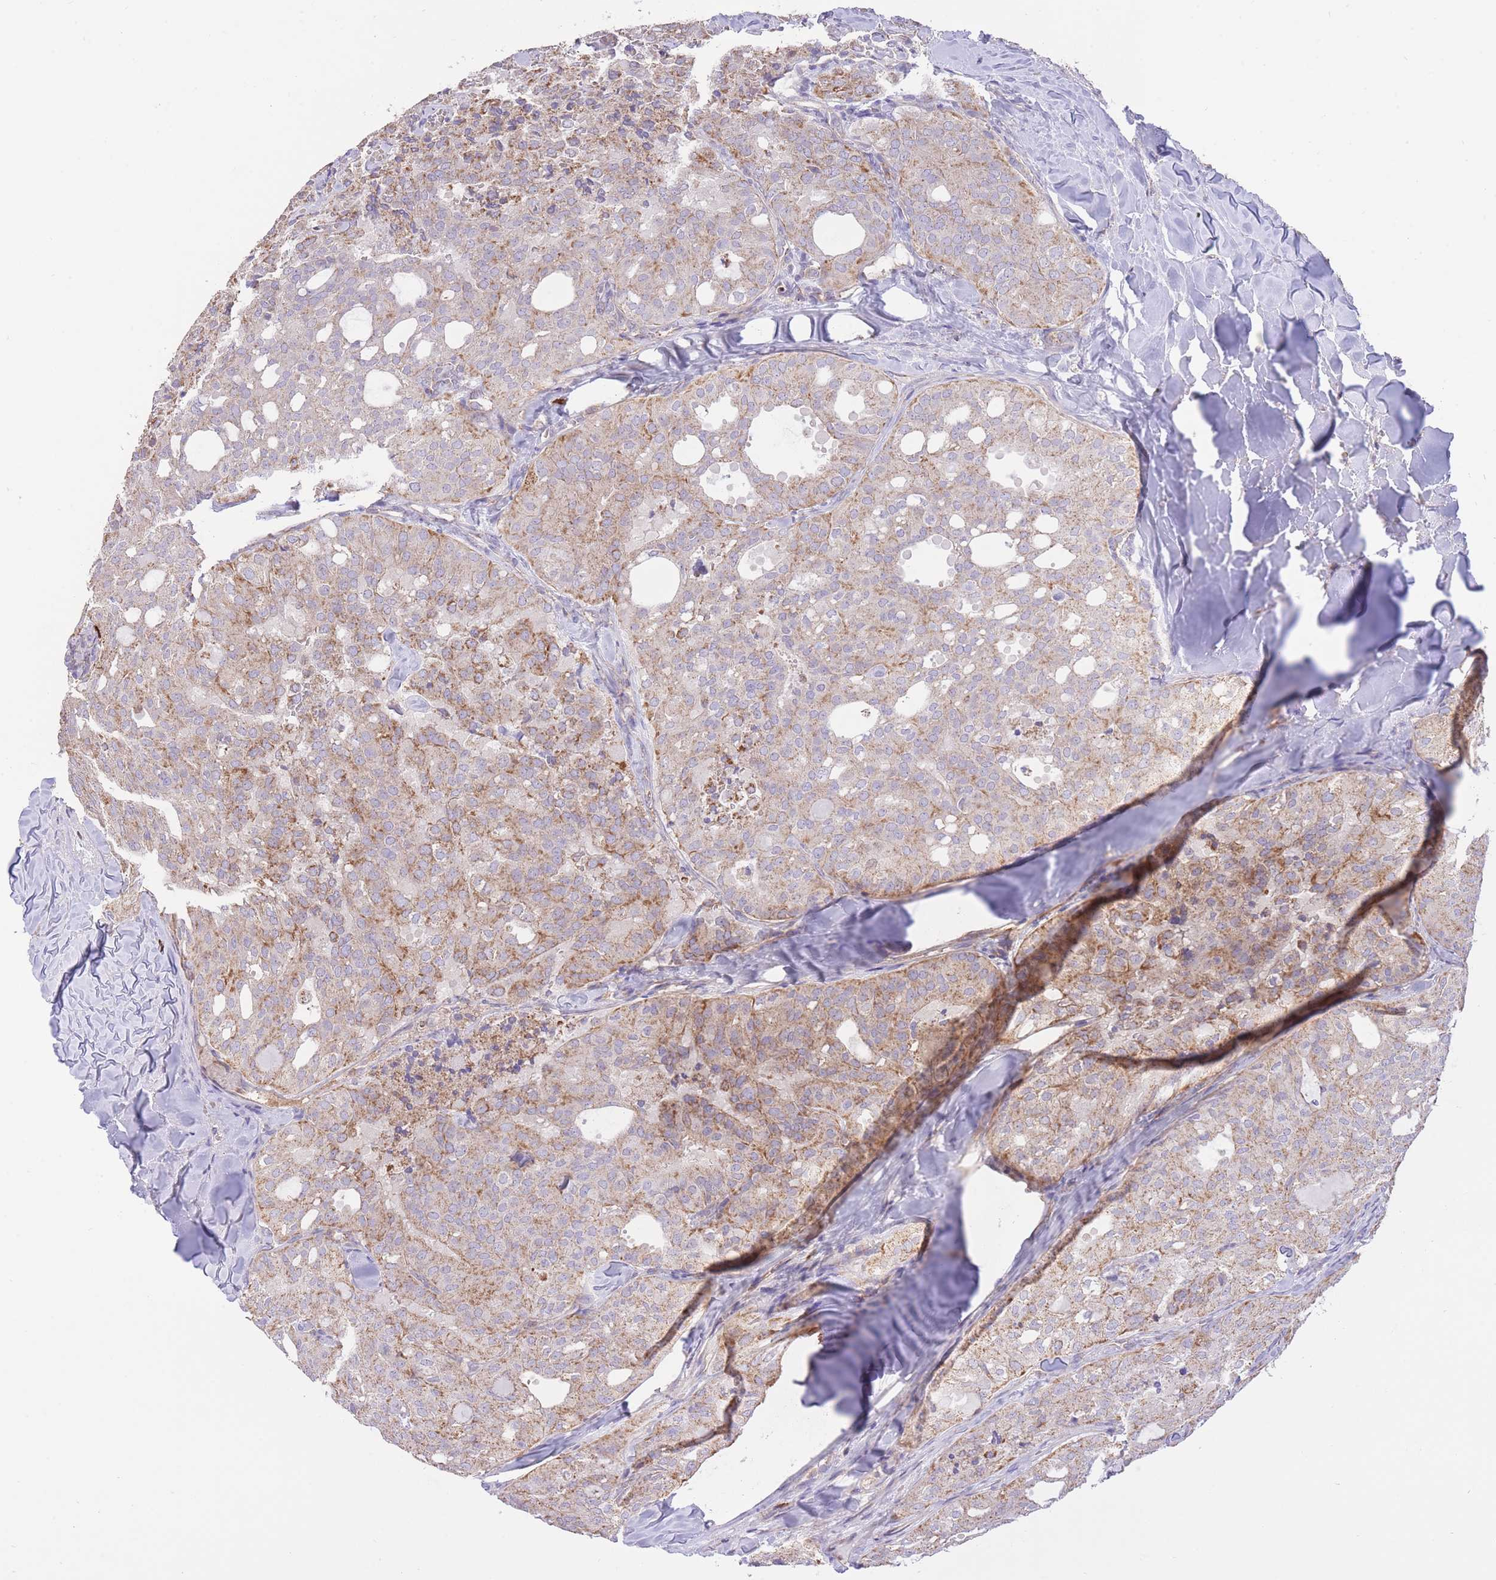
{"staining": {"intensity": "moderate", "quantity": "25%-75%", "location": "cytoplasmic/membranous"}, "tissue": "thyroid cancer", "cell_type": "Tumor cells", "image_type": "cancer", "snomed": [{"axis": "morphology", "description": "Follicular adenoma carcinoma, NOS"}, {"axis": "topography", "description": "Thyroid gland"}], "caption": "Immunohistochemical staining of human thyroid cancer (follicular adenoma carcinoma) reveals moderate cytoplasmic/membranous protein expression in approximately 25%-75% of tumor cells. Using DAB (brown) and hematoxylin (blue) stains, captured at high magnification using brightfield microscopy.", "gene": "PREP", "patient": {"sex": "male", "age": 75}}